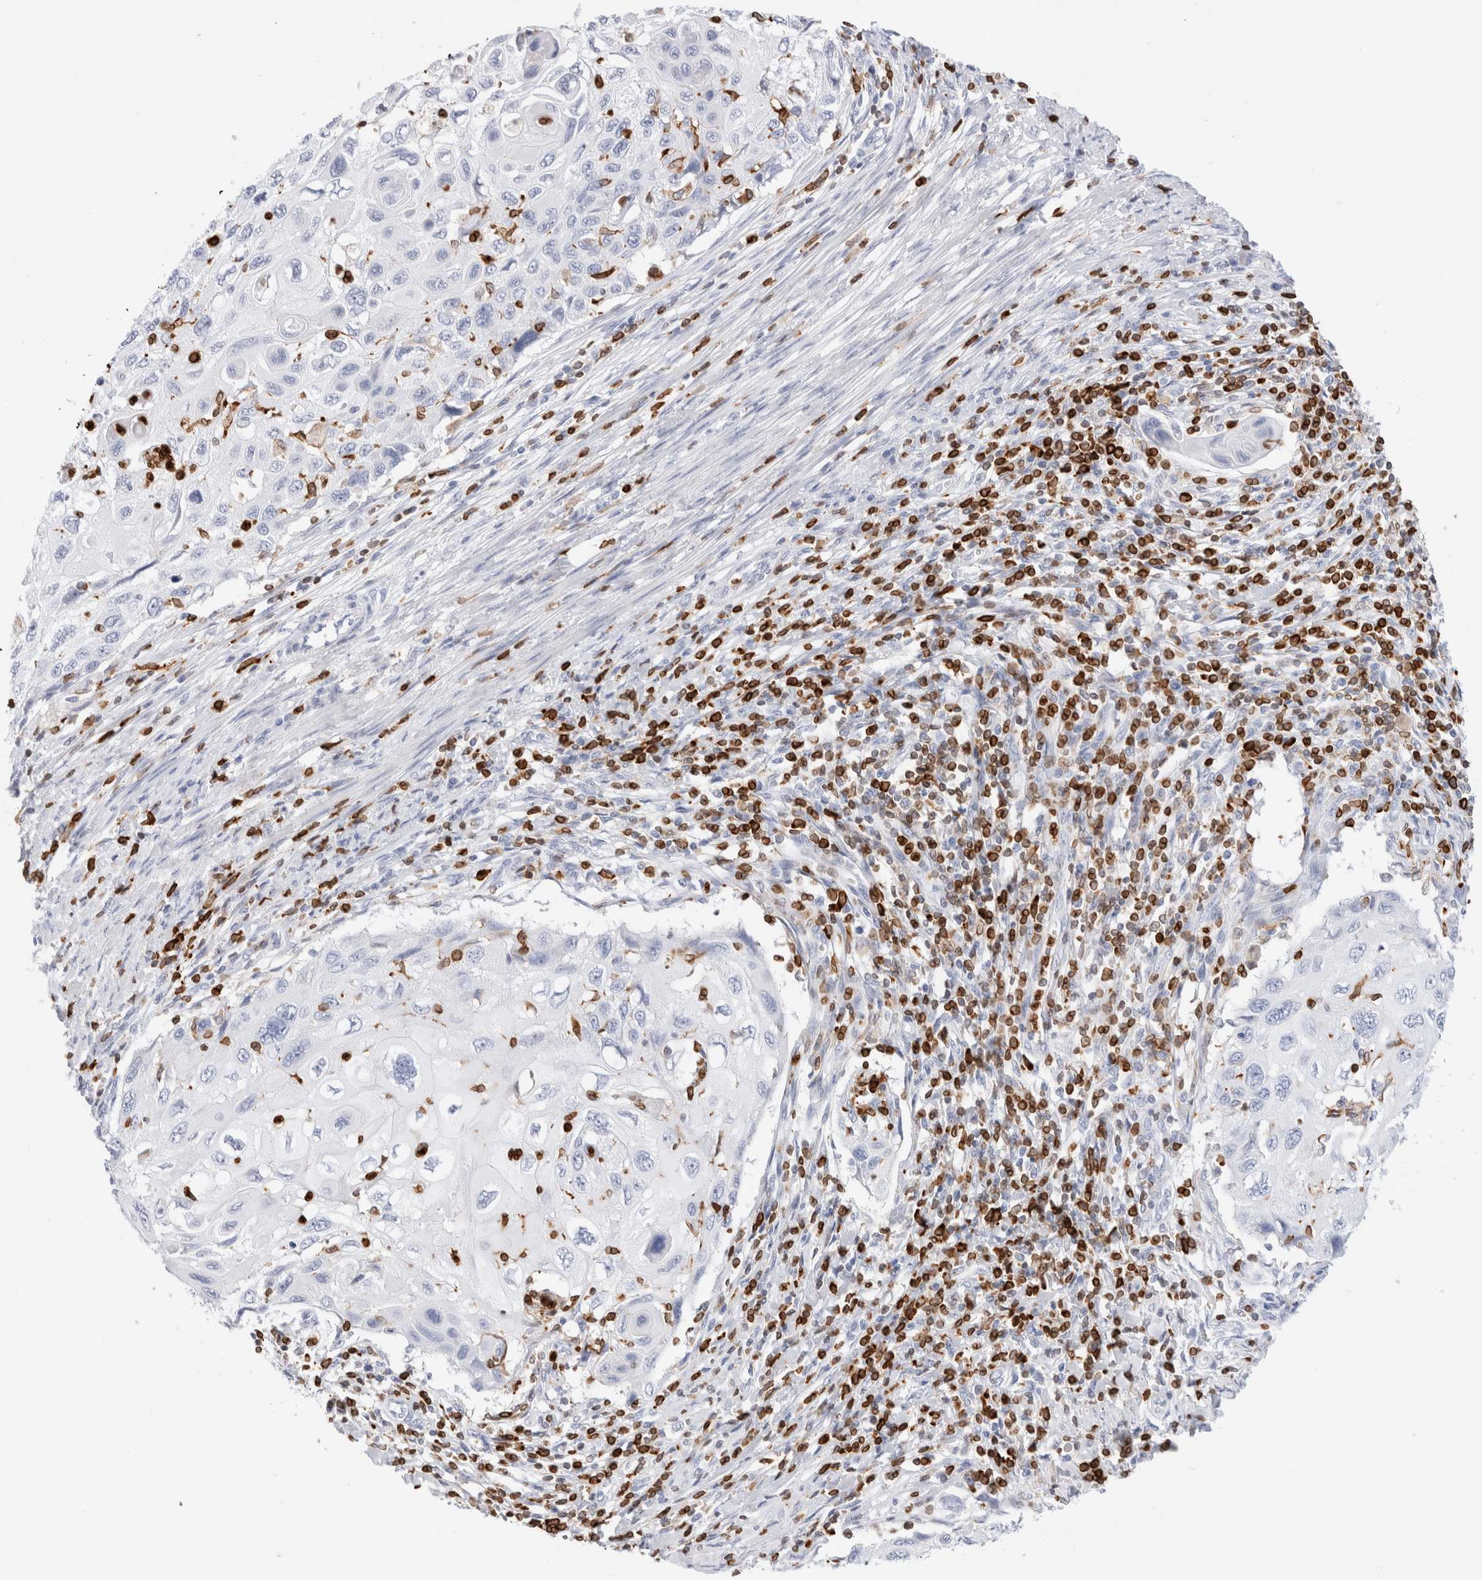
{"staining": {"intensity": "negative", "quantity": "none", "location": "none"}, "tissue": "cervical cancer", "cell_type": "Tumor cells", "image_type": "cancer", "snomed": [{"axis": "morphology", "description": "Squamous cell carcinoma, NOS"}, {"axis": "topography", "description": "Cervix"}], "caption": "High power microscopy histopathology image of an immunohistochemistry image of cervical cancer, revealing no significant positivity in tumor cells. (DAB immunohistochemistry, high magnification).", "gene": "ALOX5AP", "patient": {"sex": "female", "age": 70}}